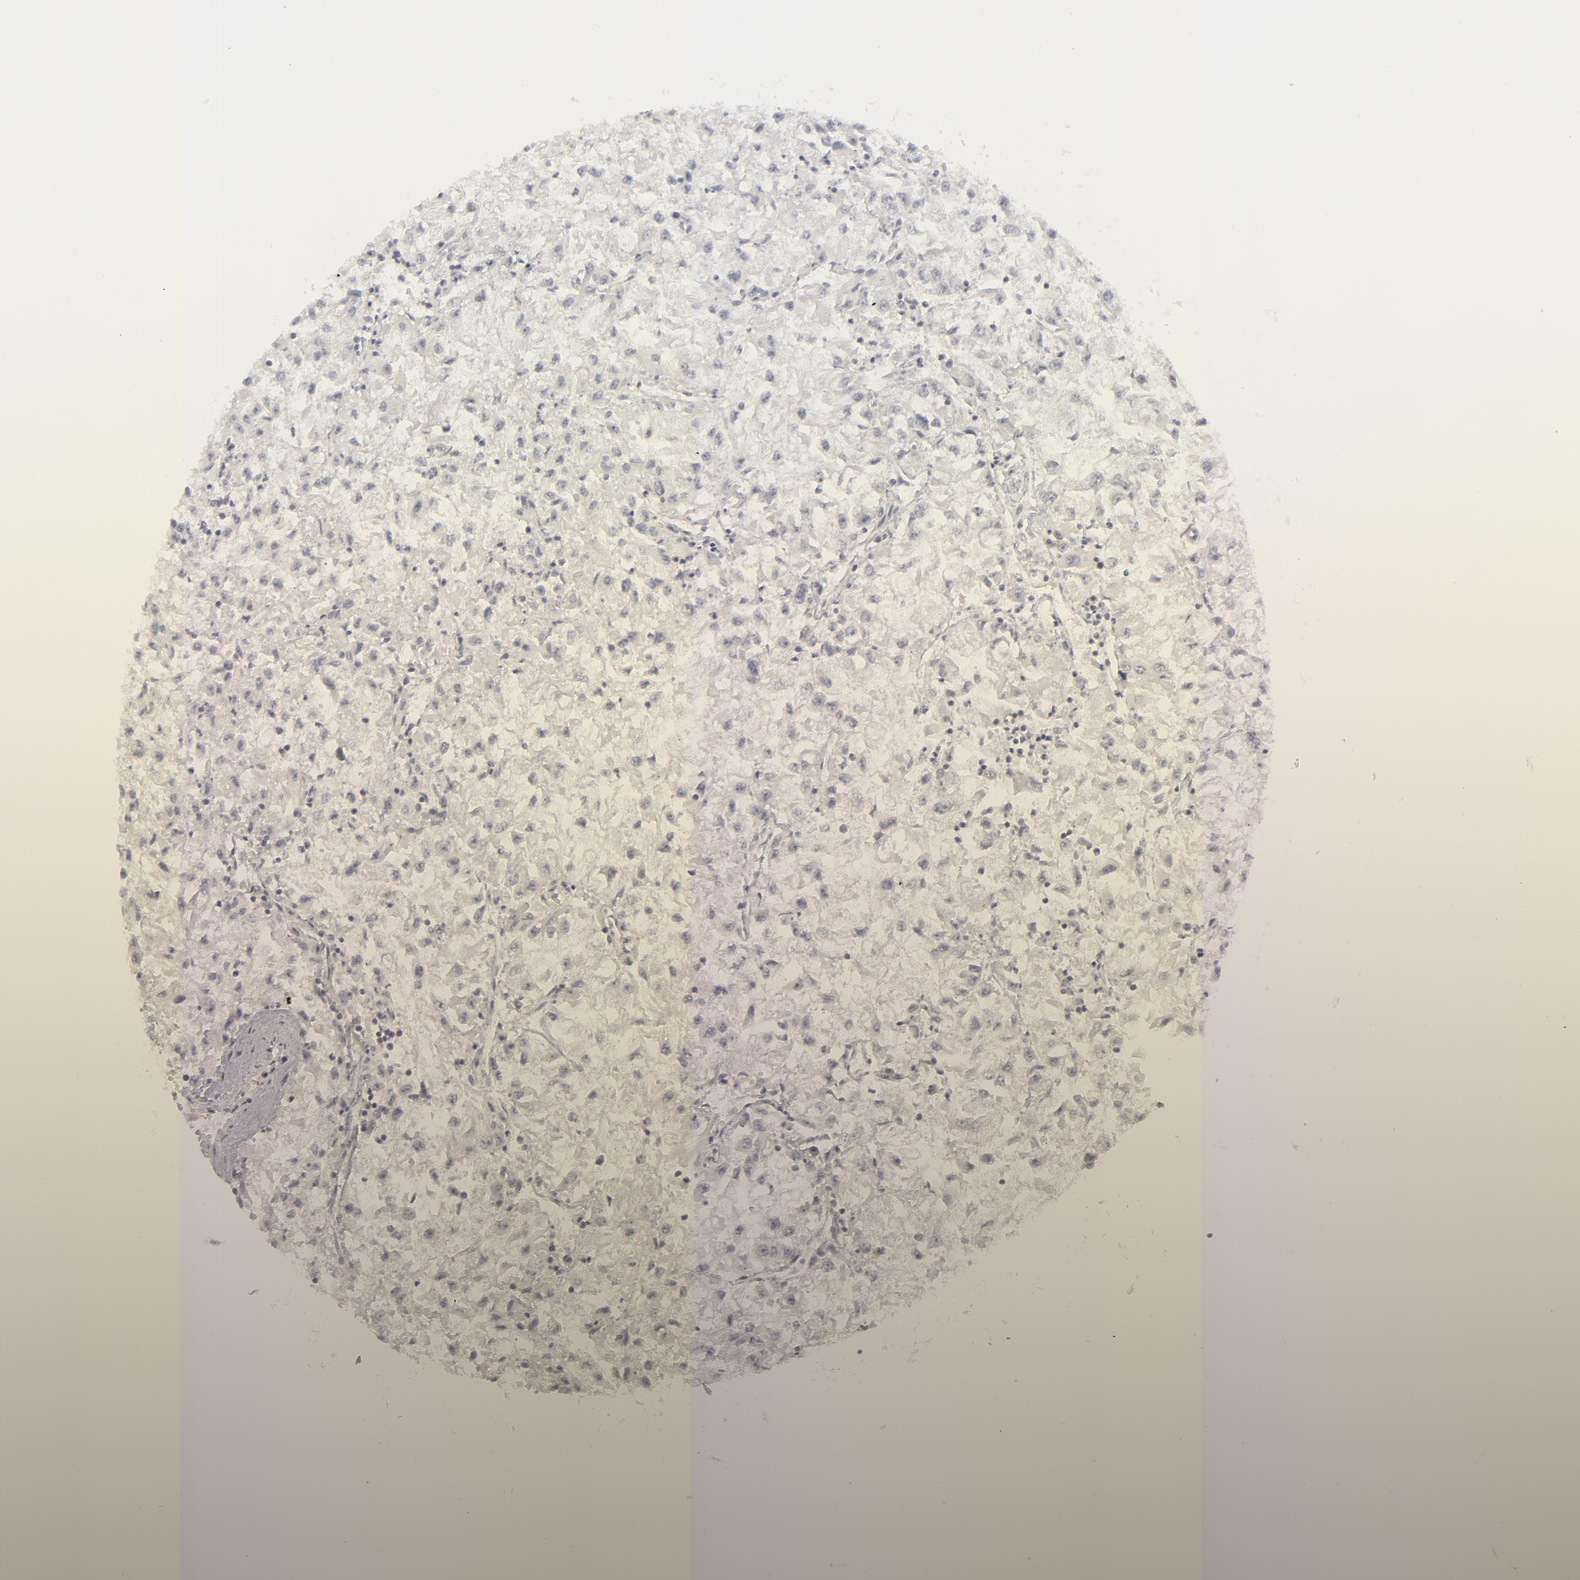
{"staining": {"intensity": "negative", "quantity": "none", "location": "none"}, "tissue": "renal cancer", "cell_type": "Tumor cells", "image_type": "cancer", "snomed": [{"axis": "morphology", "description": "Adenocarcinoma, NOS"}, {"axis": "topography", "description": "Kidney"}], "caption": "Adenocarcinoma (renal) stained for a protein using immunohistochemistry (IHC) shows no positivity tumor cells.", "gene": "KIAA1210", "patient": {"sex": "male", "age": 59}}